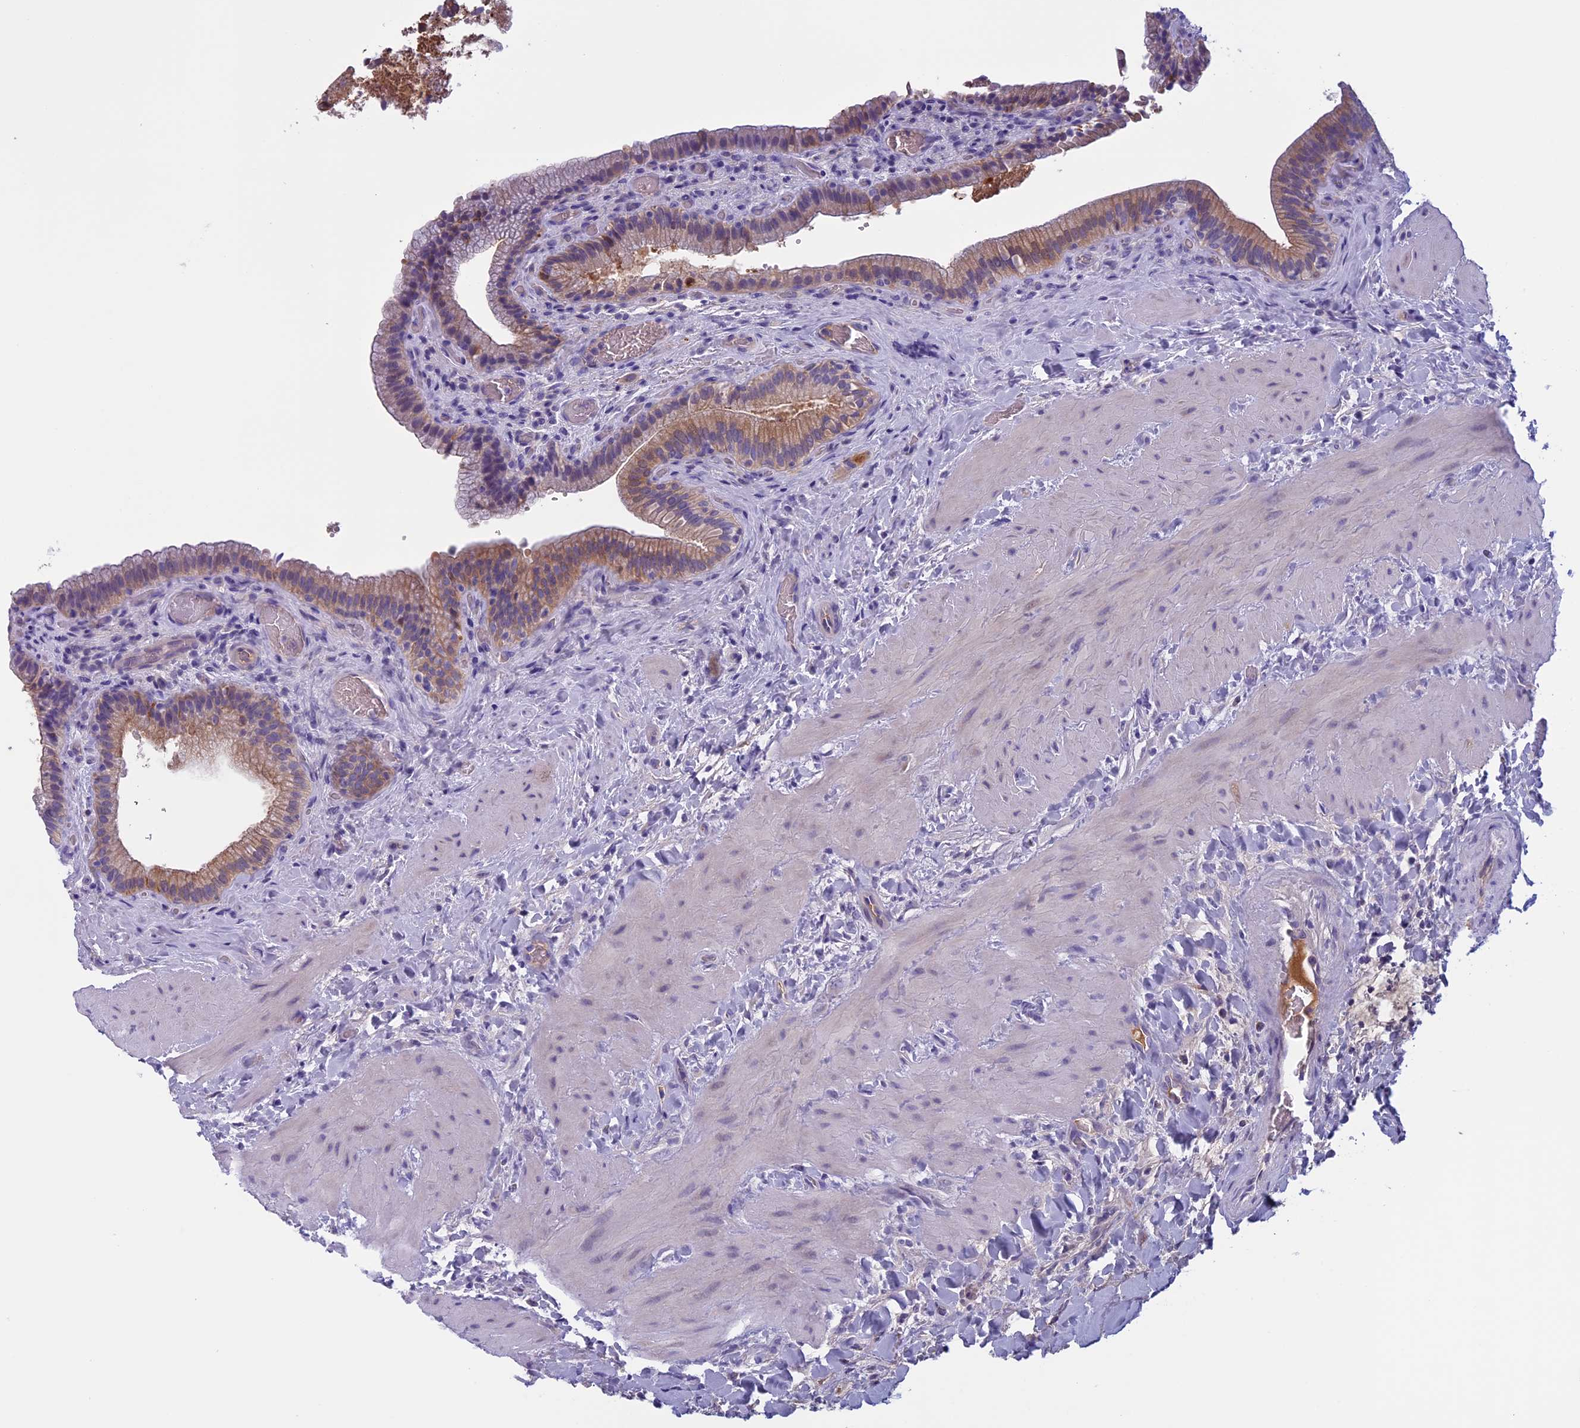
{"staining": {"intensity": "moderate", "quantity": "<25%", "location": "cytoplasmic/membranous"}, "tissue": "gallbladder", "cell_type": "Glandular cells", "image_type": "normal", "snomed": [{"axis": "morphology", "description": "Normal tissue, NOS"}, {"axis": "topography", "description": "Gallbladder"}], "caption": "An IHC photomicrograph of benign tissue is shown. Protein staining in brown highlights moderate cytoplasmic/membranous positivity in gallbladder within glandular cells.", "gene": "ANGPTL2", "patient": {"sex": "male", "age": 24}}